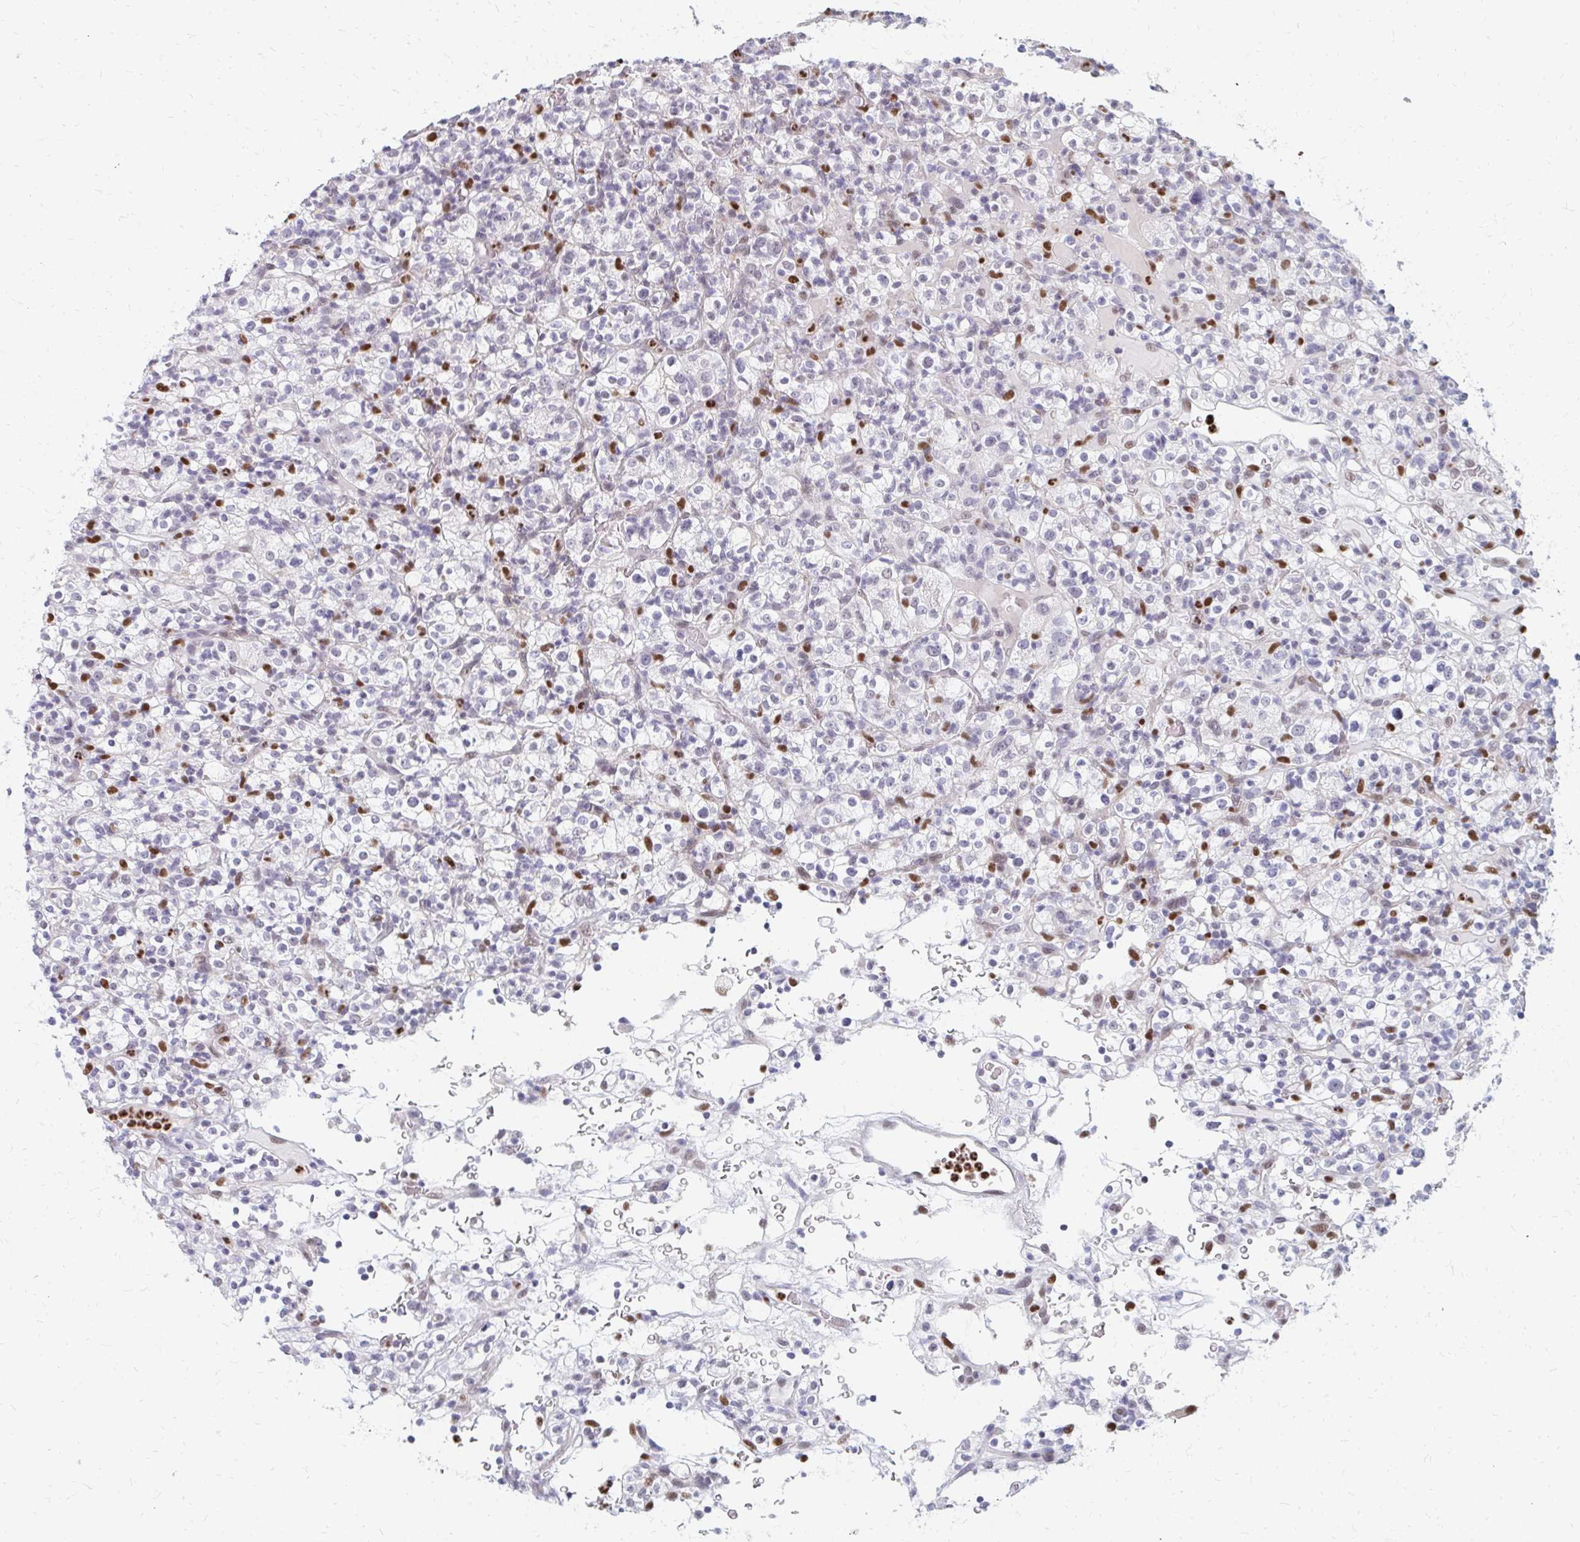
{"staining": {"intensity": "negative", "quantity": "none", "location": "none"}, "tissue": "renal cancer", "cell_type": "Tumor cells", "image_type": "cancer", "snomed": [{"axis": "morphology", "description": "Normal tissue, NOS"}, {"axis": "morphology", "description": "Adenocarcinoma, NOS"}, {"axis": "topography", "description": "Kidney"}], "caption": "A photomicrograph of human renal cancer (adenocarcinoma) is negative for staining in tumor cells.", "gene": "PLK3", "patient": {"sex": "female", "age": 72}}